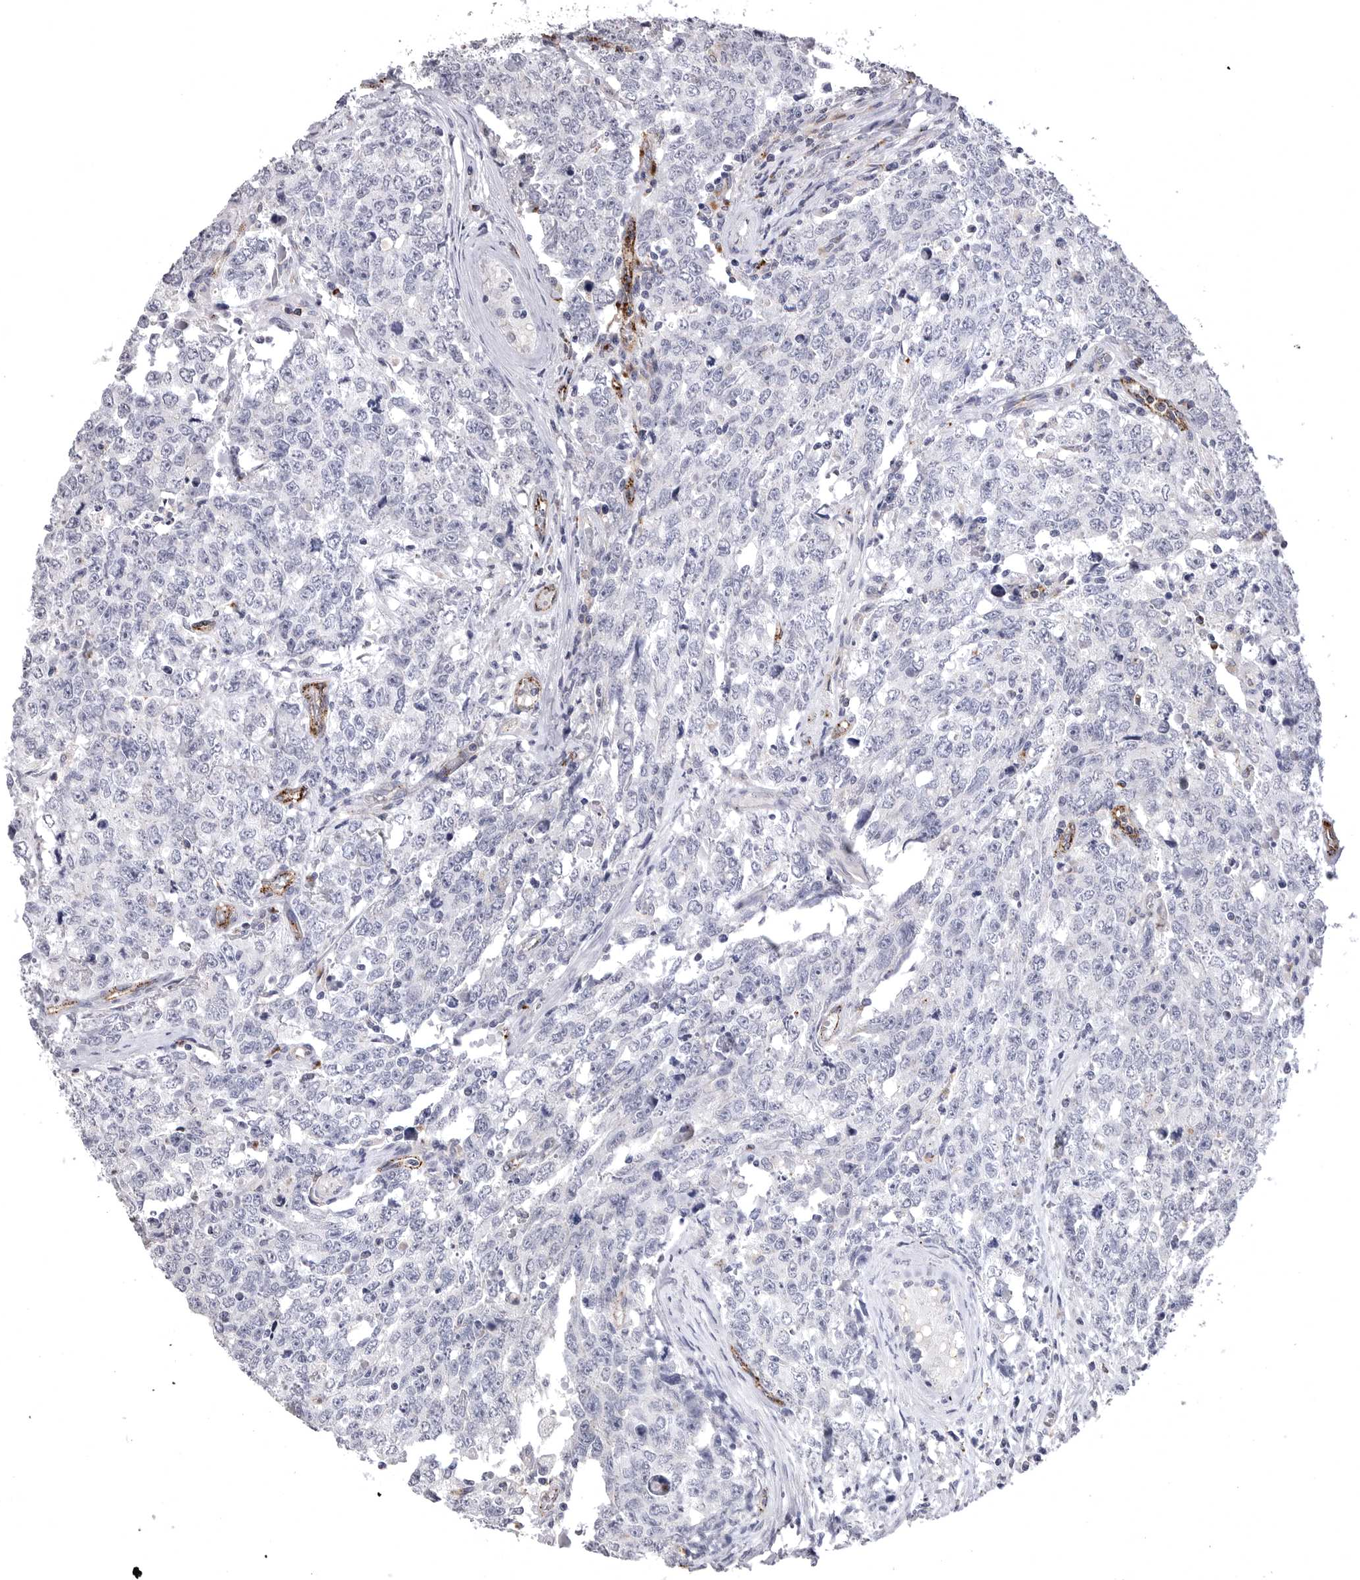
{"staining": {"intensity": "negative", "quantity": "none", "location": "none"}, "tissue": "testis cancer", "cell_type": "Tumor cells", "image_type": "cancer", "snomed": [{"axis": "morphology", "description": "Carcinoma, Embryonal, NOS"}, {"axis": "topography", "description": "Testis"}], "caption": "A high-resolution micrograph shows immunohistochemistry staining of testis embryonal carcinoma, which shows no significant positivity in tumor cells. Nuclei are stained in blue.", "gene": "PSPN", "patient": {"sex": "male", "age": 28}}